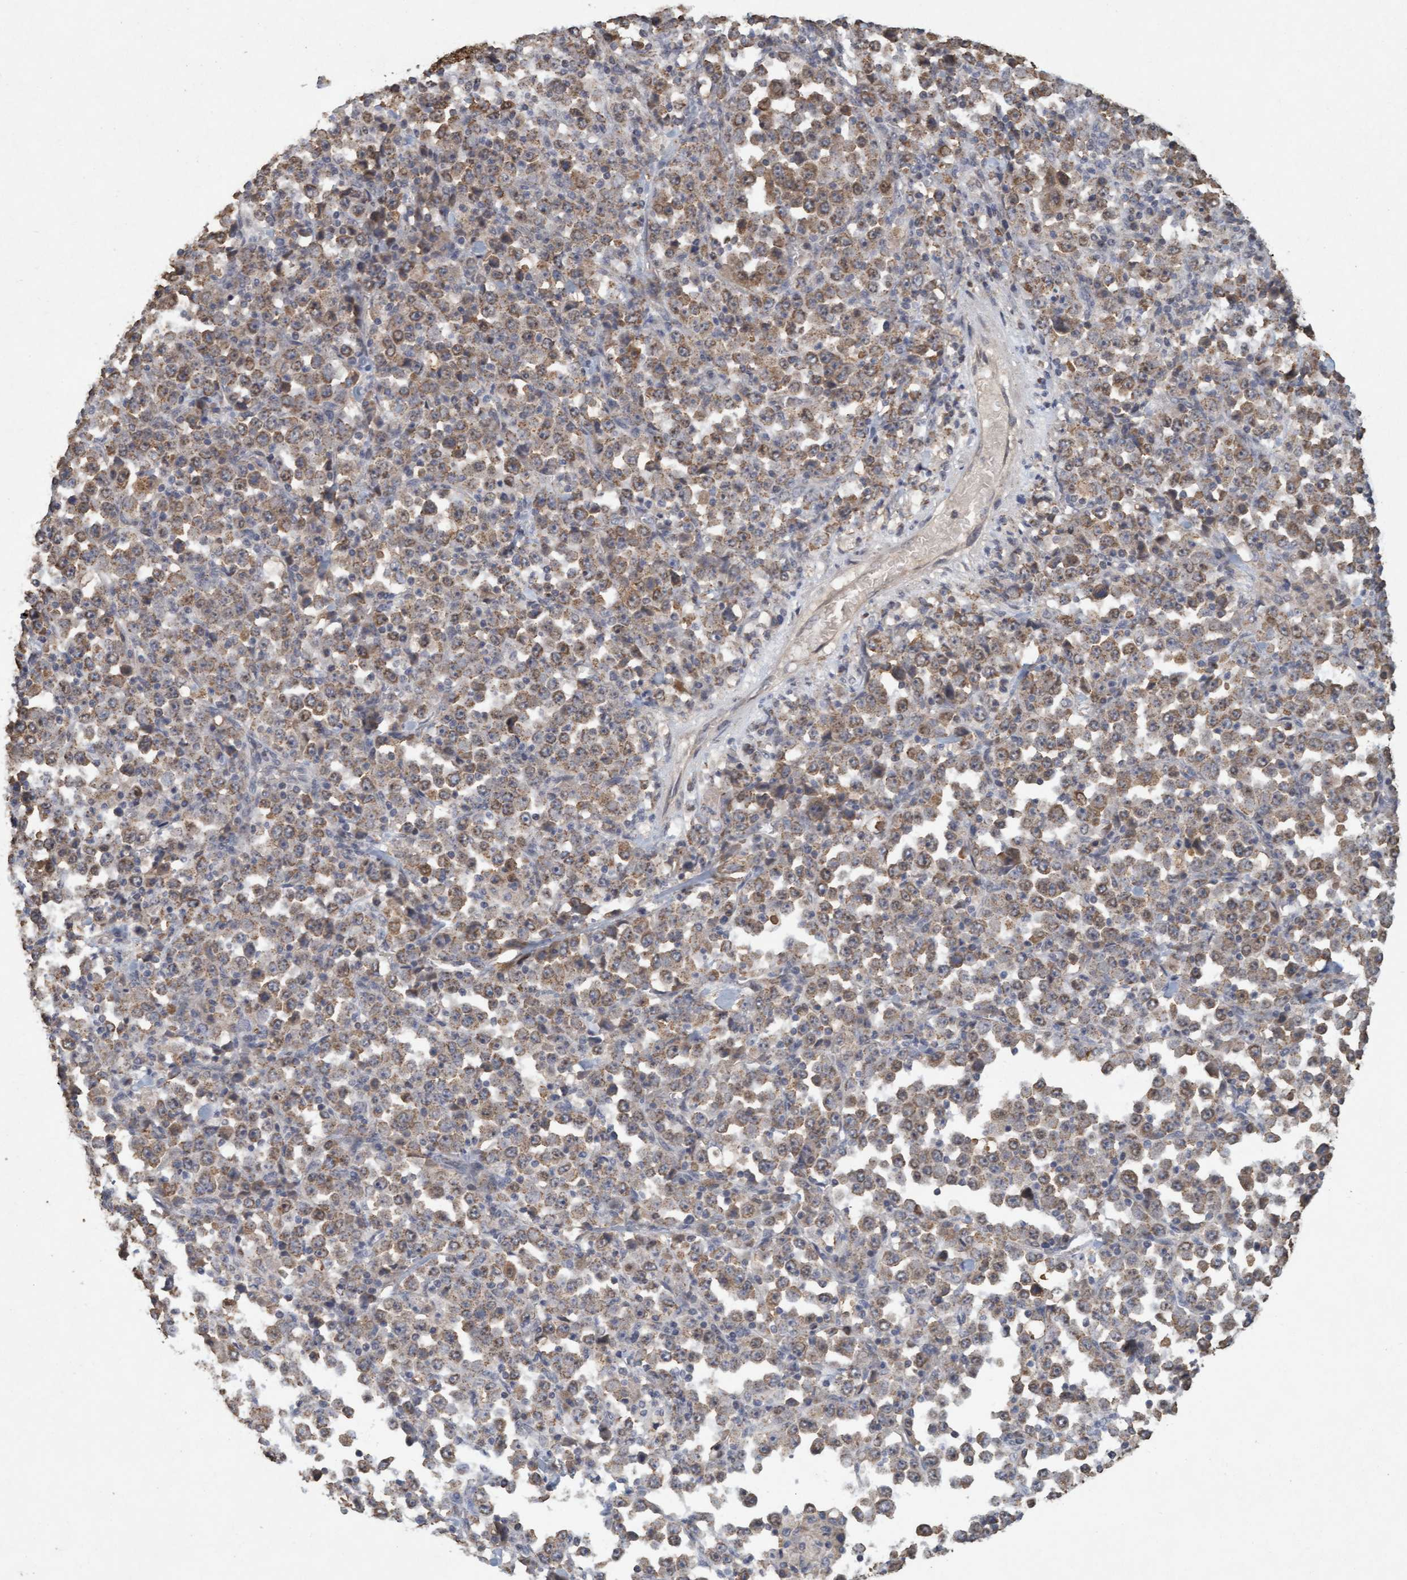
{"staining": {"intensity": "weak", "quantity": ">75%", "location": "cytoplasmic/membranous"}, "tissue": "stomach cancer", "cell_type": "Tumor cells", "image_type": "cancer", "snomed": [{"axis": "morphology", "description": "Normal tissue, NOS"}, {"axis": "morphology", "description": "Adenocarcinoma, NOS"}, {"axis": "topography", "description": "Stomach, upper"}, {"axis": "topography", "description": "Stomach"}], "caption": "Tumor cells reveal weak cytoplasmic/membranous expression in about >75% of cells in adenocarcinoma (stomach).", "gene": "VSIG8", "patient": {"sex": "male", "age": 59}}